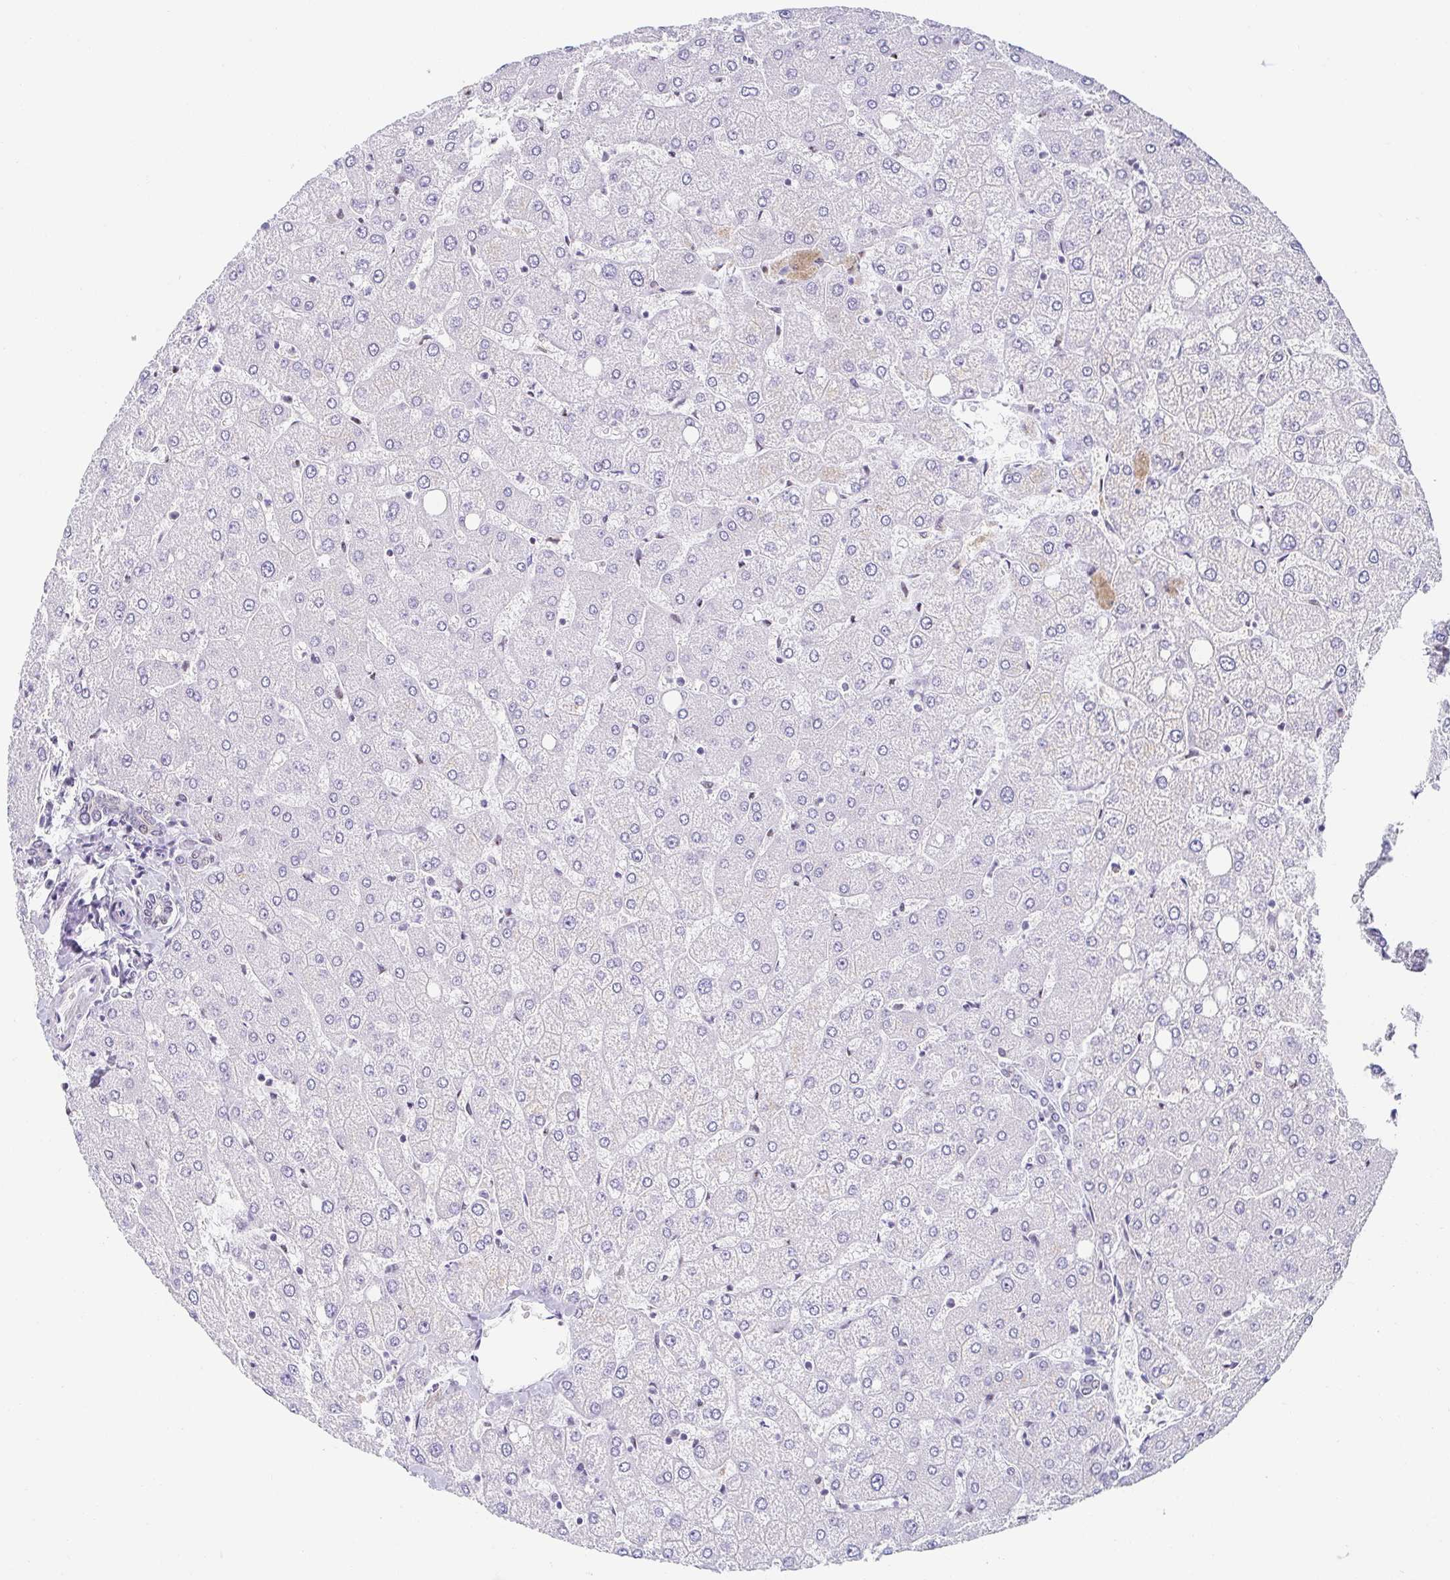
{"staining": {"intensity": "negative", "quantity": "none", "location": "none"}, "tissue": "liver", "cell_type": "Cholangiocytes", "image_type": "normal", "snomed": [{"axis": "morphology", "description": "Normal tissue, NOS"}, {"axis": "topography", "description": "Liver"}], "caption": "A photomicrograph of liver stained for a protein reveals no brown staining in cholangiocytes. (Brightfield microscopy of DAB (3,3'-diaminobenzidine) IHC at high magnification).", "gene": "SLC7A10", "patient": {"sex": "female", "age": 54}}